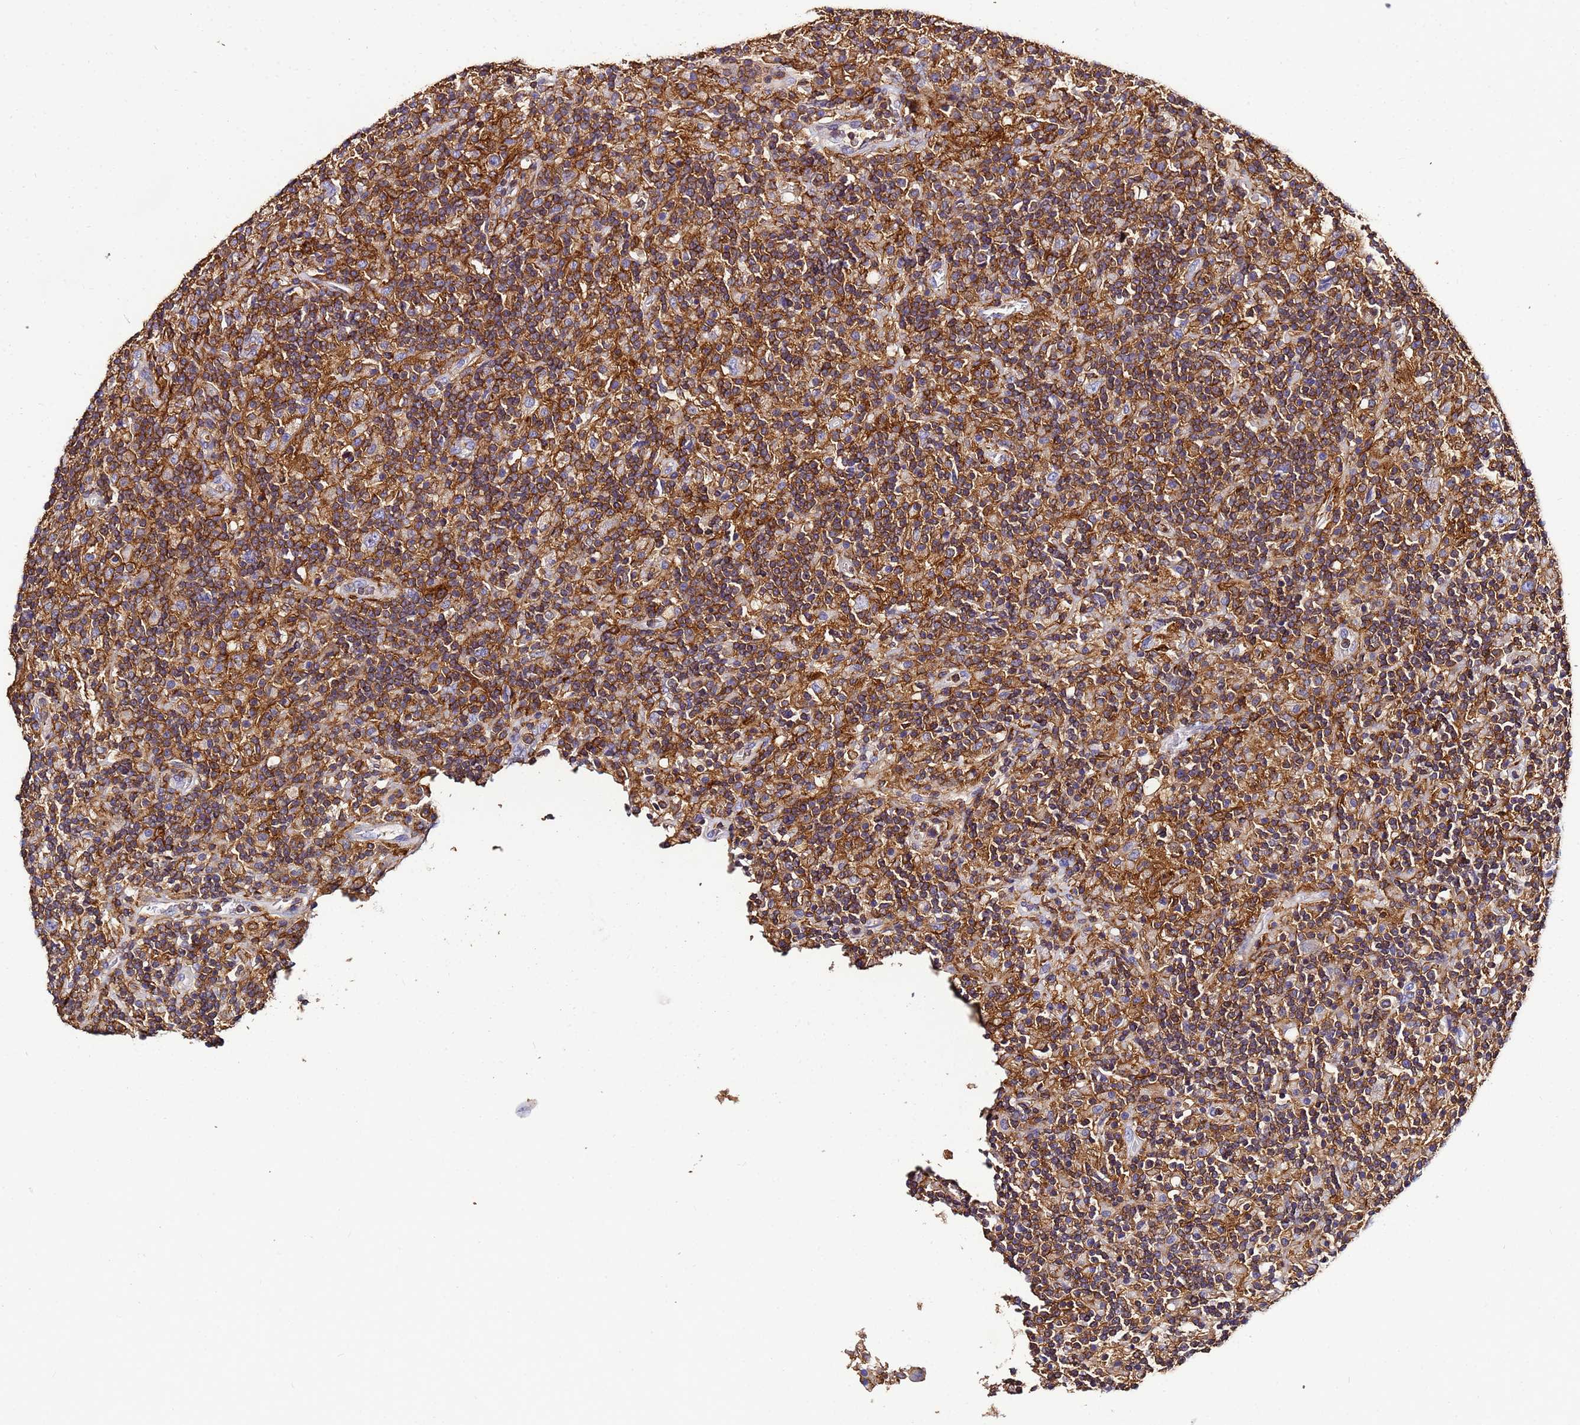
{"staining": {"intensity": "weak", "quantity": "<25%", "location": "cytoplasmic/membranous"}, "tissue": "lymphoma", "cell_type": "Tumor cells", "image_type": "cancer", "snomed": [{"axis": "morphology", "description": "Hodgkin's disease, NOS"}, {"axis": "topography", "description": "Lymph node"}], "caption": "A high-resolution micrograph shows immunohistochemistry staining of lymphoma, which displays no significant staining in tumor cells.", "gene": "ACTB", "patient": {"sex": "male", "age": 70}}